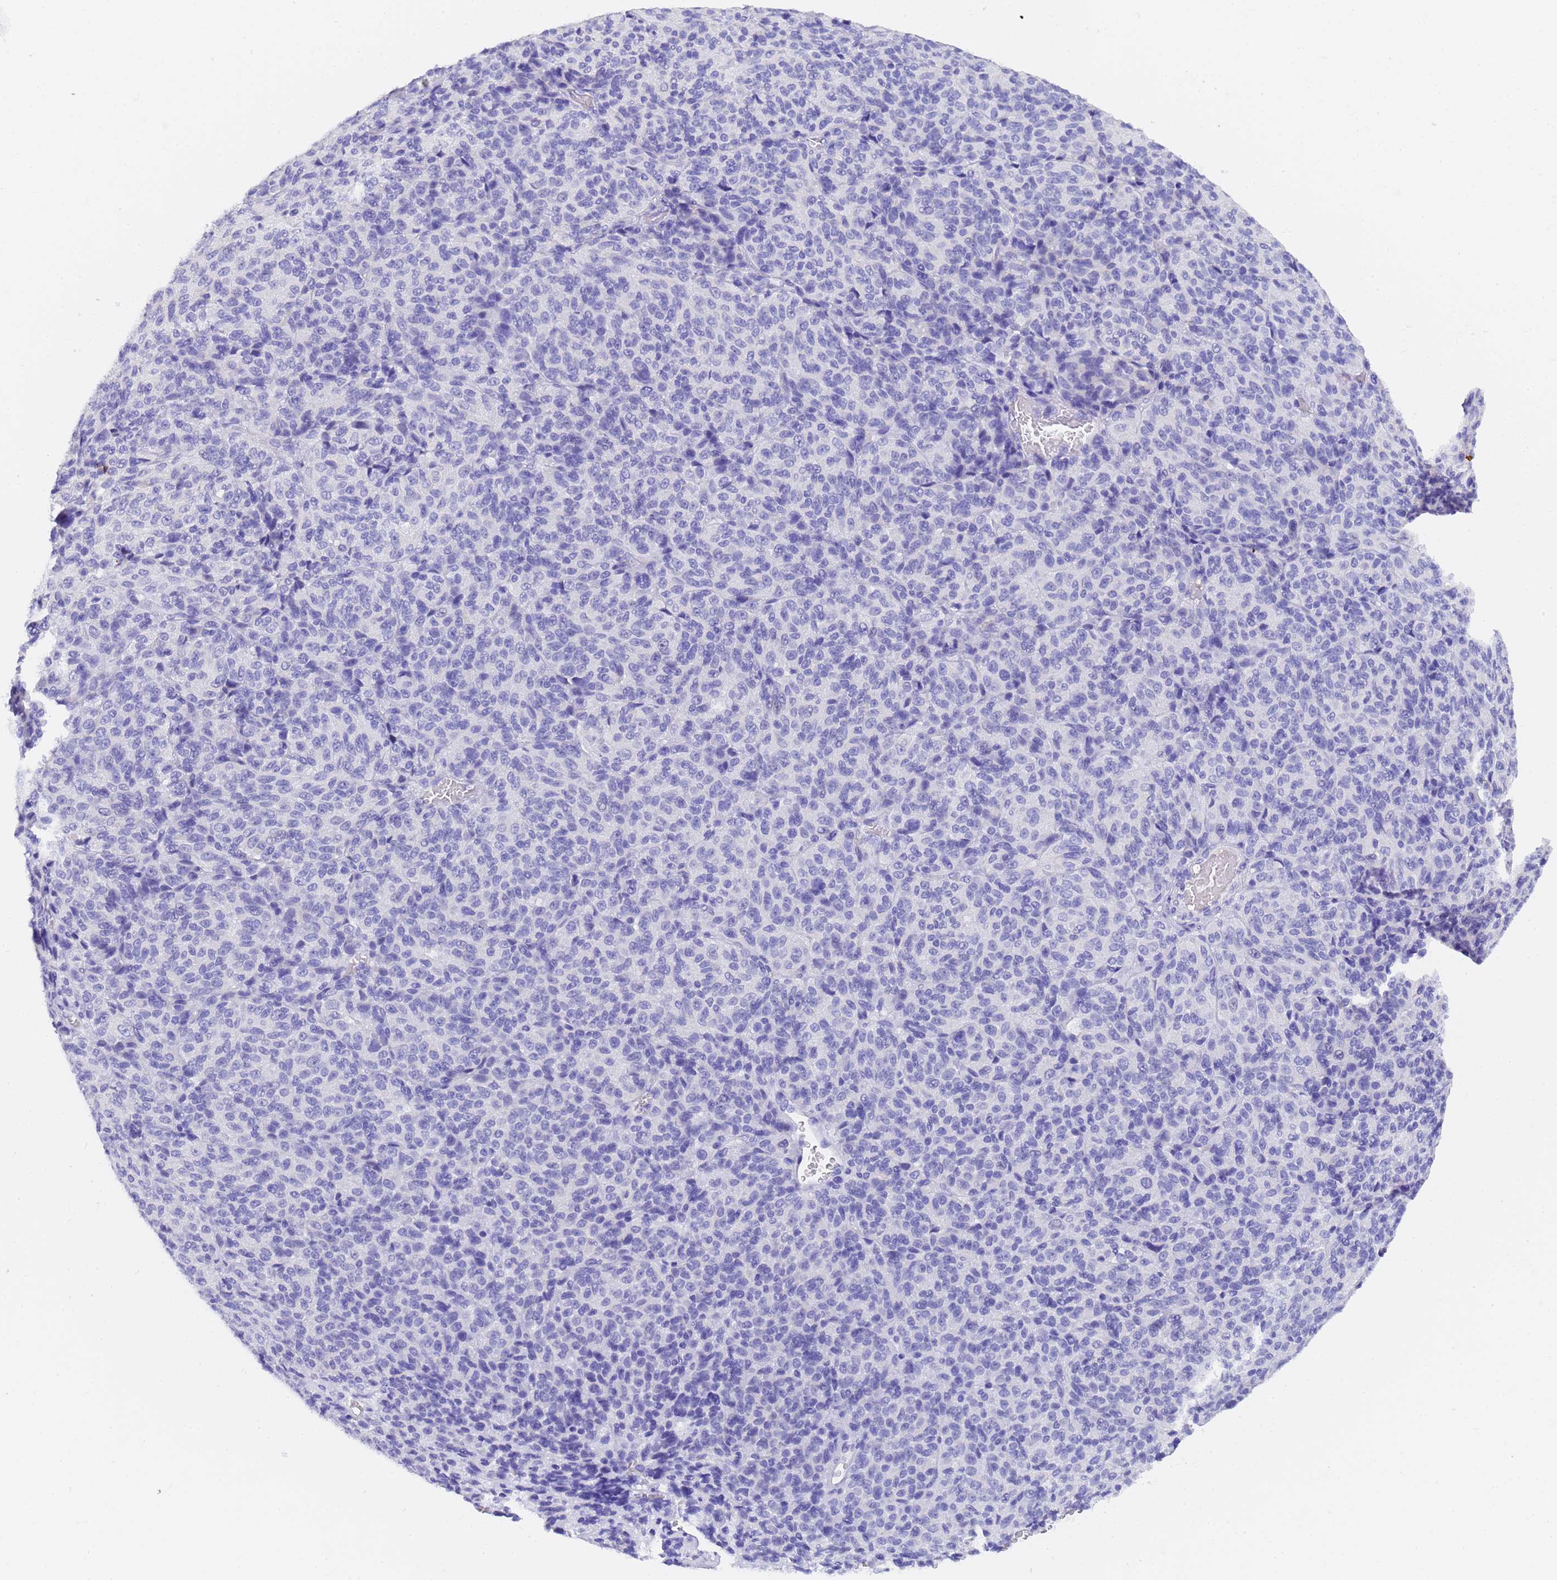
{"staining": {"intensity": "negative", "quantity": "none", "location": "none"}, "tissue": "melanoma", "cell_type": "Tumor cells", "image_type": "cancer", "snomed": [{"axis": "morphology", "description": "Malignant melanoma, Metastatic site"}, {"axis": "topography", "description": "Brain"}], "caption": "Melanoma was stained to show a protein in brown. There is no significant expression in tumor cells. (DAB (3,3'-diaminobenzidine) immunohistochemistry with hematoxylin counter stain).", "gene": "GABRA1", "patient": {"sex": "female", "age": 56}}